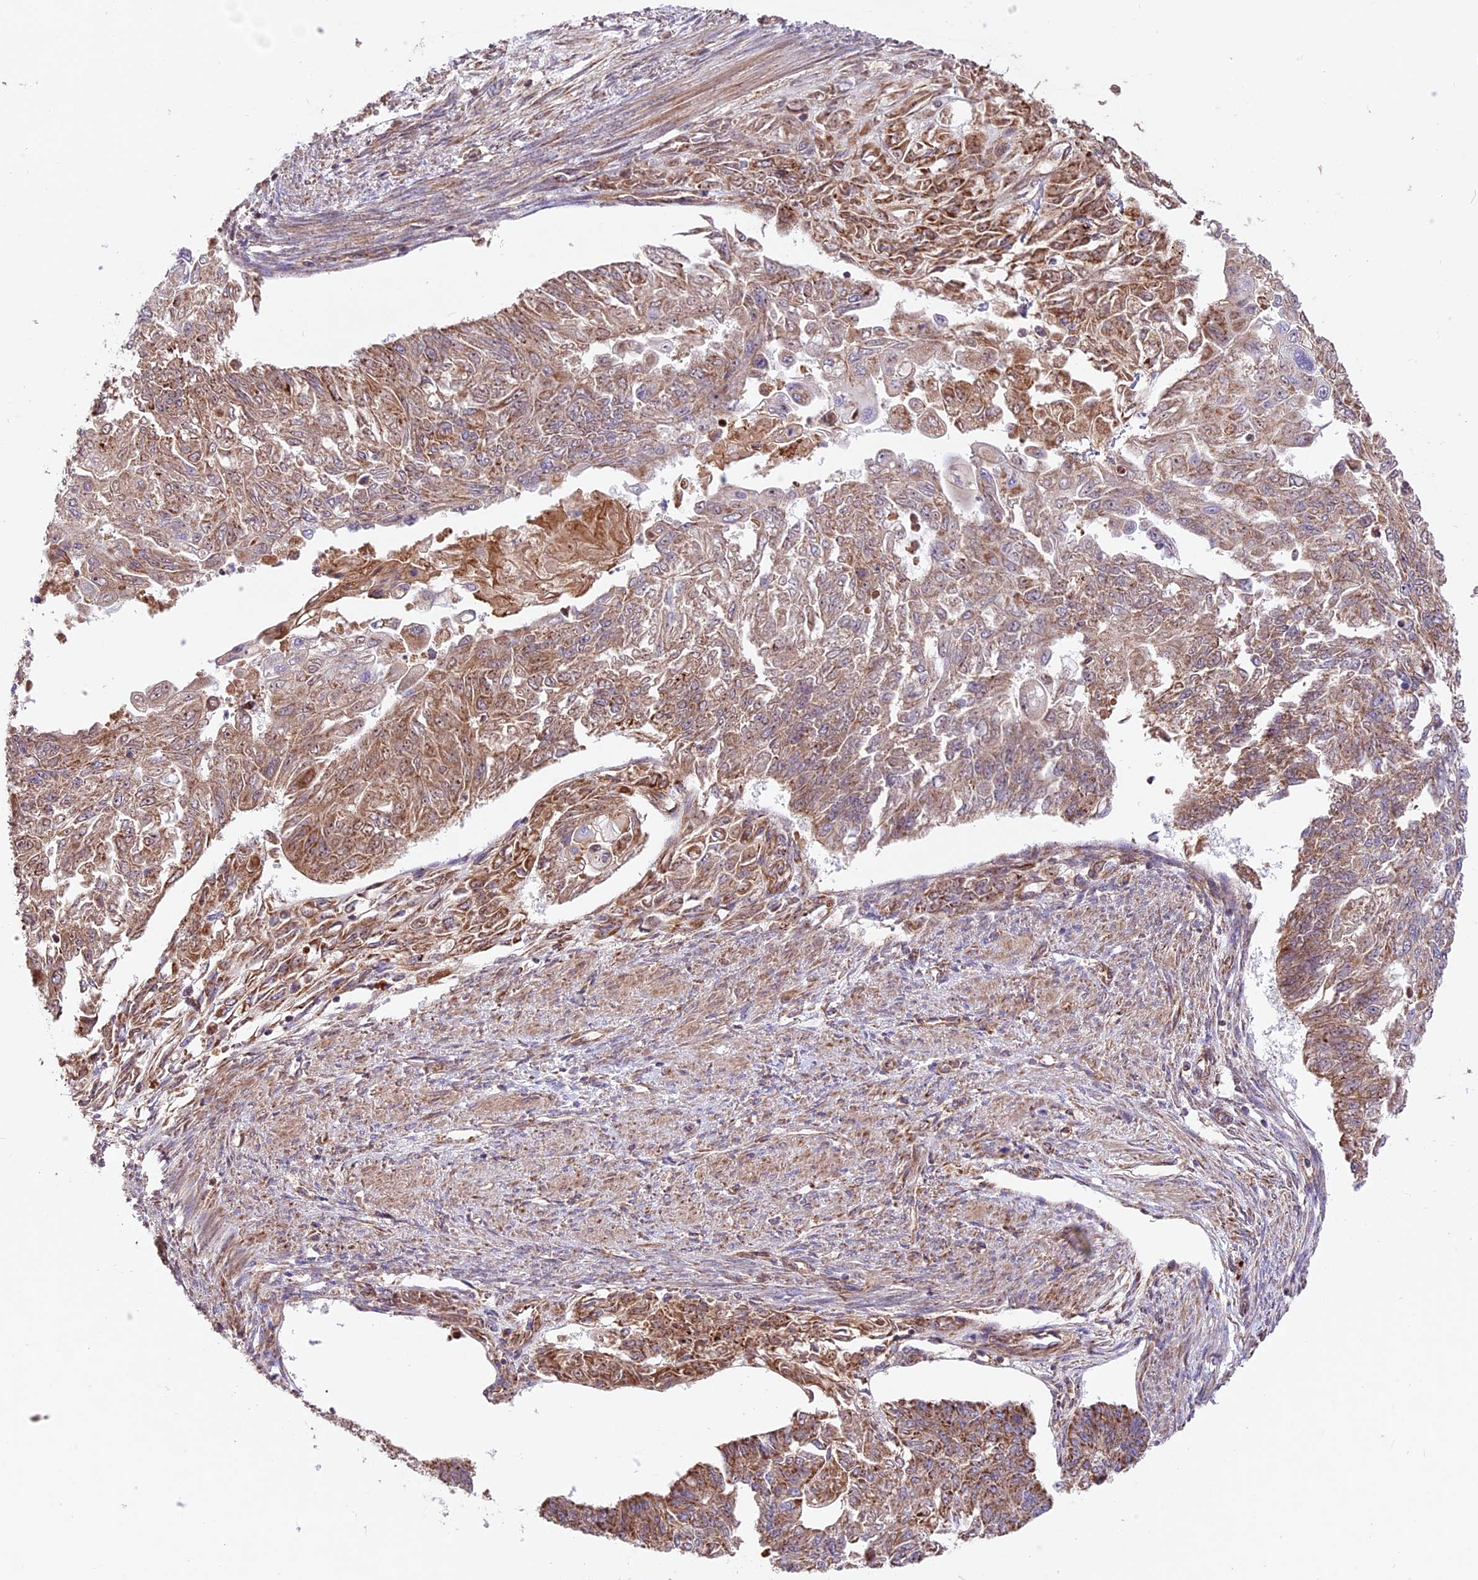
{"staining": {"intensity": "moderate", "quantity": ">75%", "location": "cytoplasmic/membranous"}, "tissue": "endometrial cancer", "cell_type": "Tumor cells", "image_type": "cancer", "snomed": [{"axis": "morphology", "description": "Adenocarcinoma, NOS"}, {"axis": "topography", "description": "Endometrium"}], "caption": "Protein expression analysis of endometrial cancer displays moderate cytoplasmic/membranous expression in approximately >75% of tumor cells.", "gene": "NDUFA8", "patient": {"sex": "female", "age": 32}}